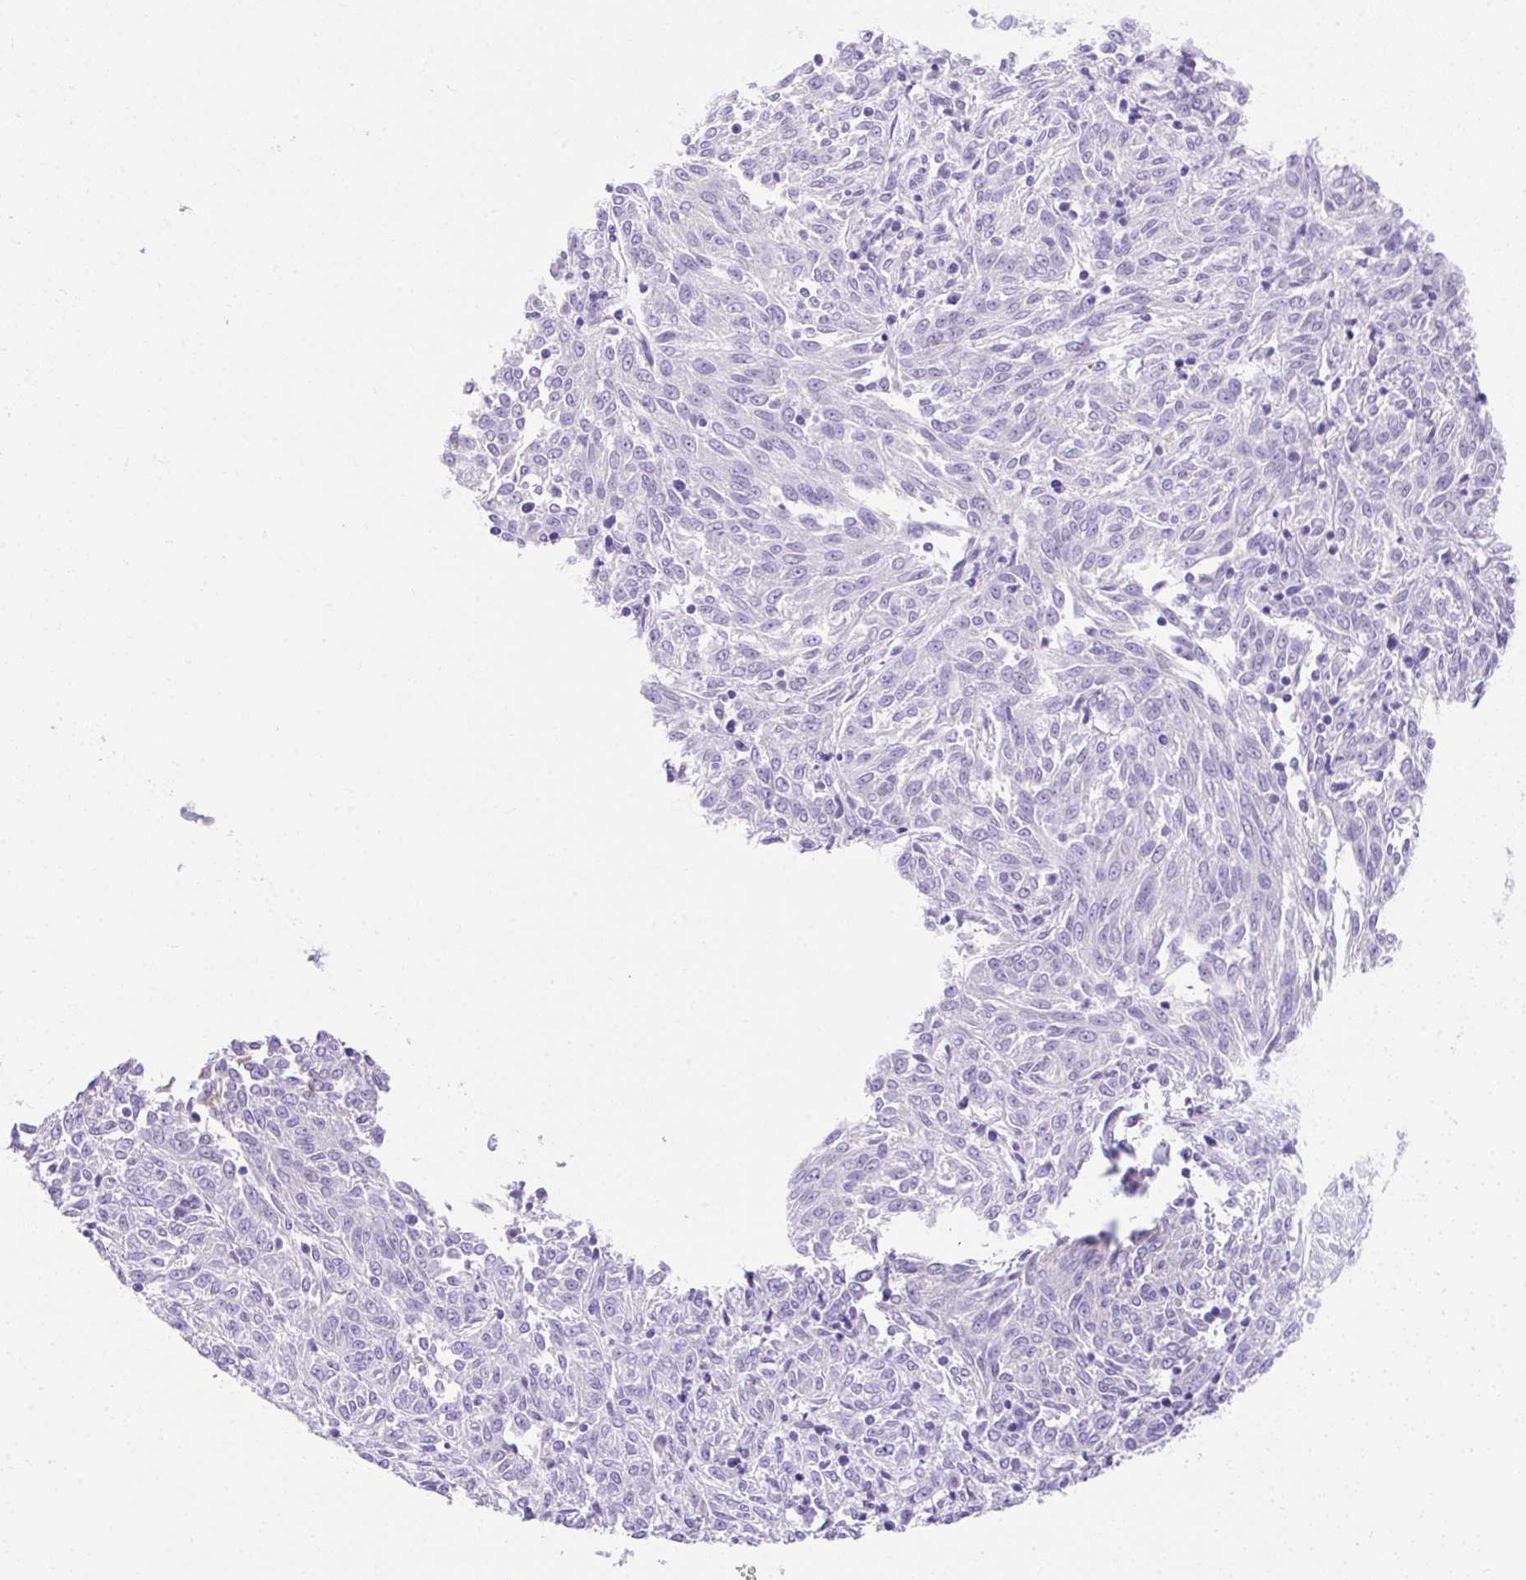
{"staining": {"intensity": "negative", "quantity": "none", "location": "none"}, "tissue": "melanoma", "cell_type": "Tumor cells", "image_type": "cancer", "snomed": [{"axis": "morphology", "description": "Malignant melanoma, NOS"}, {"axis": "topography", "description": "Skin"}], "caption": "Melanoma was stained to show a protein in brown. There is no significant positivity in tumor cells.", "gene": "APOC4-APOC2", "patient": {"sex": "female", "age": 72}}